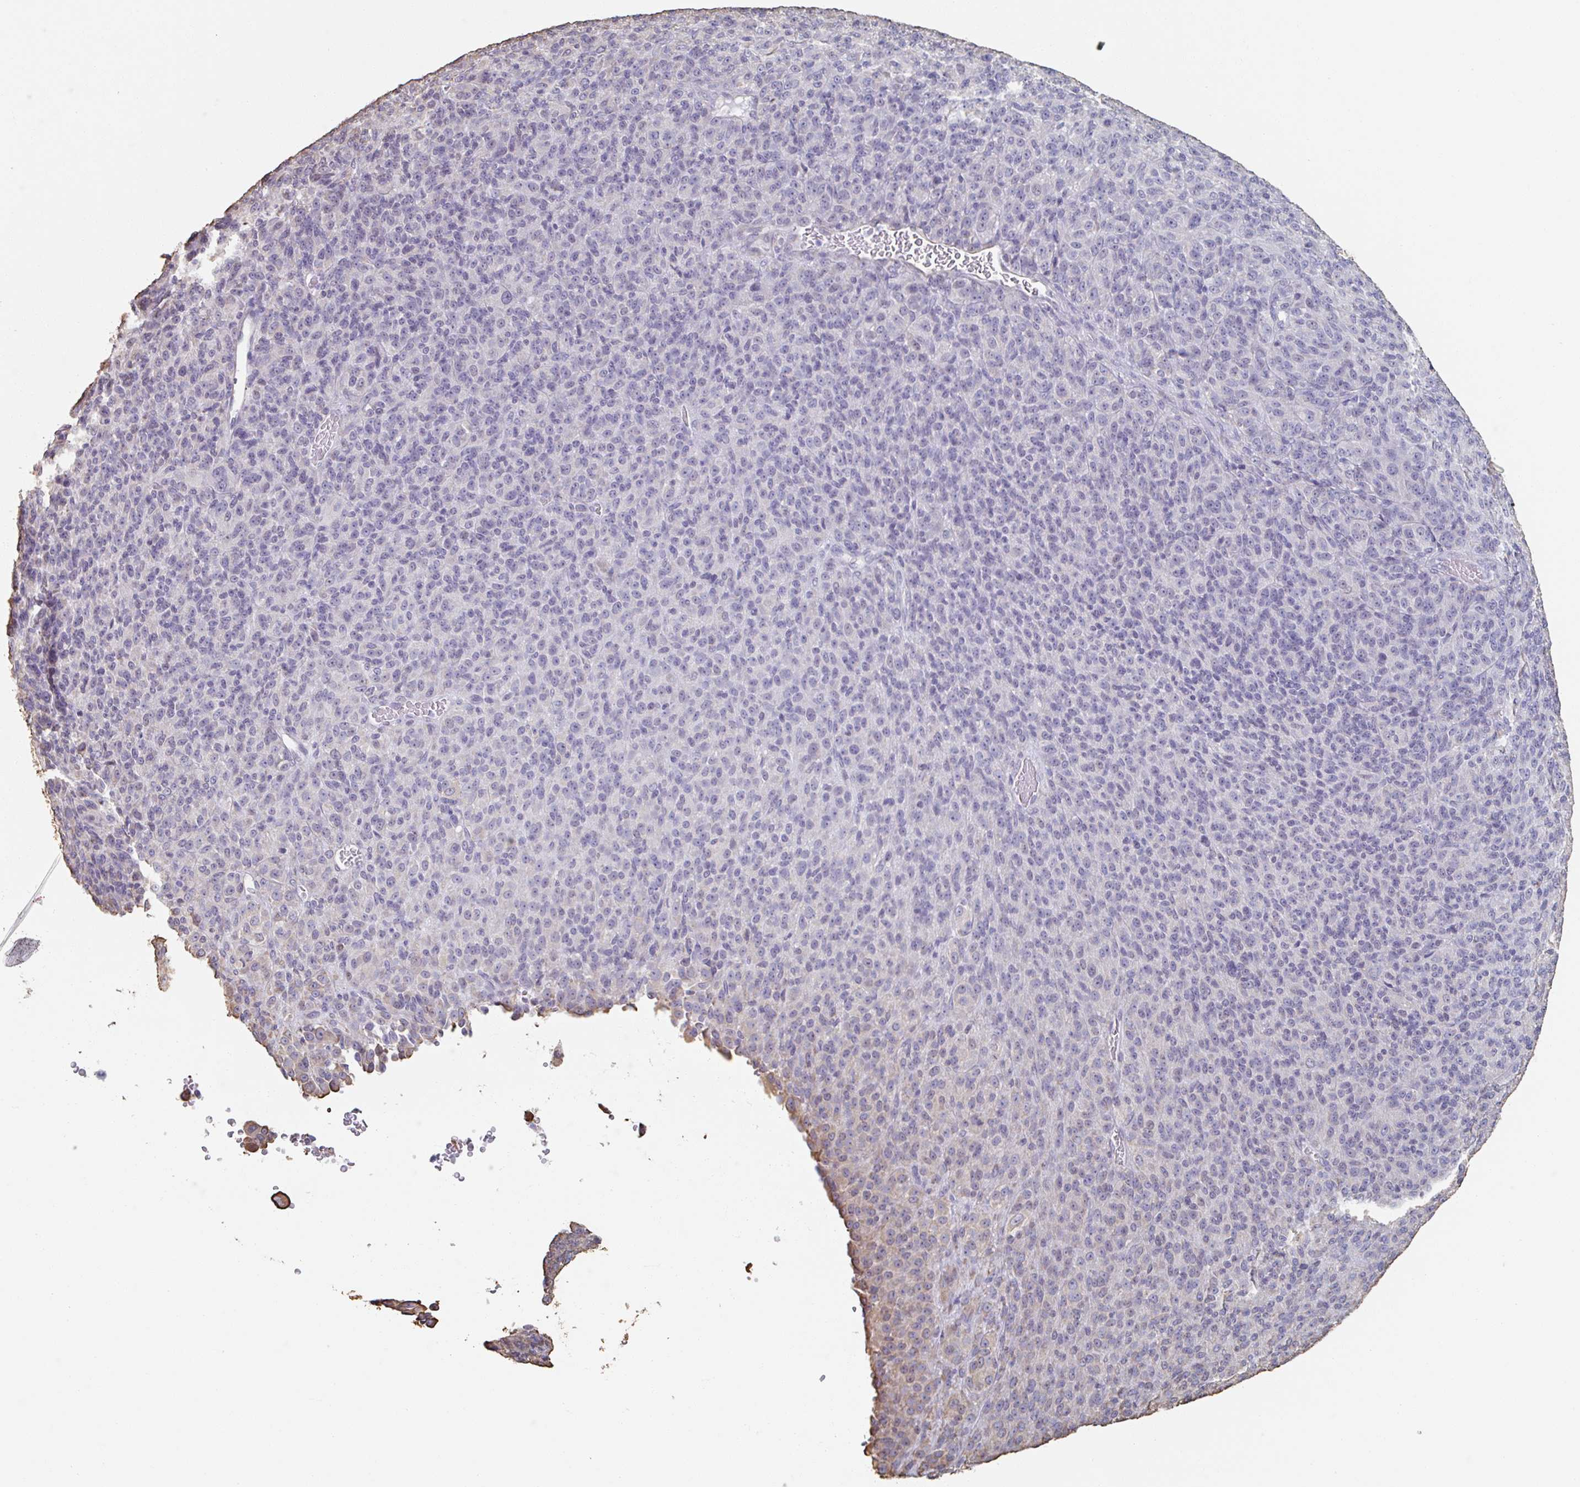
{"staining": {"intensity": "negative", "quantity": "none", "location": "none"}, "tissue": "melanoma", "cell_type": "Tumor cells", "image_type": "cancer", "snomed": [{"axis": "morphology", "description": "Malignant melanoma, Metastatic site"}, {"axis": "topography", "description": "Brain"}], "caption": "DAB (3,3'-diaminobenzidine) immunohistochemical staining of malignant melanoma (metastatic site) exhibits no significant staining in tumor cells.", "gene": "RAB5IF", "patient": {"sex": "female", "age": 56}}